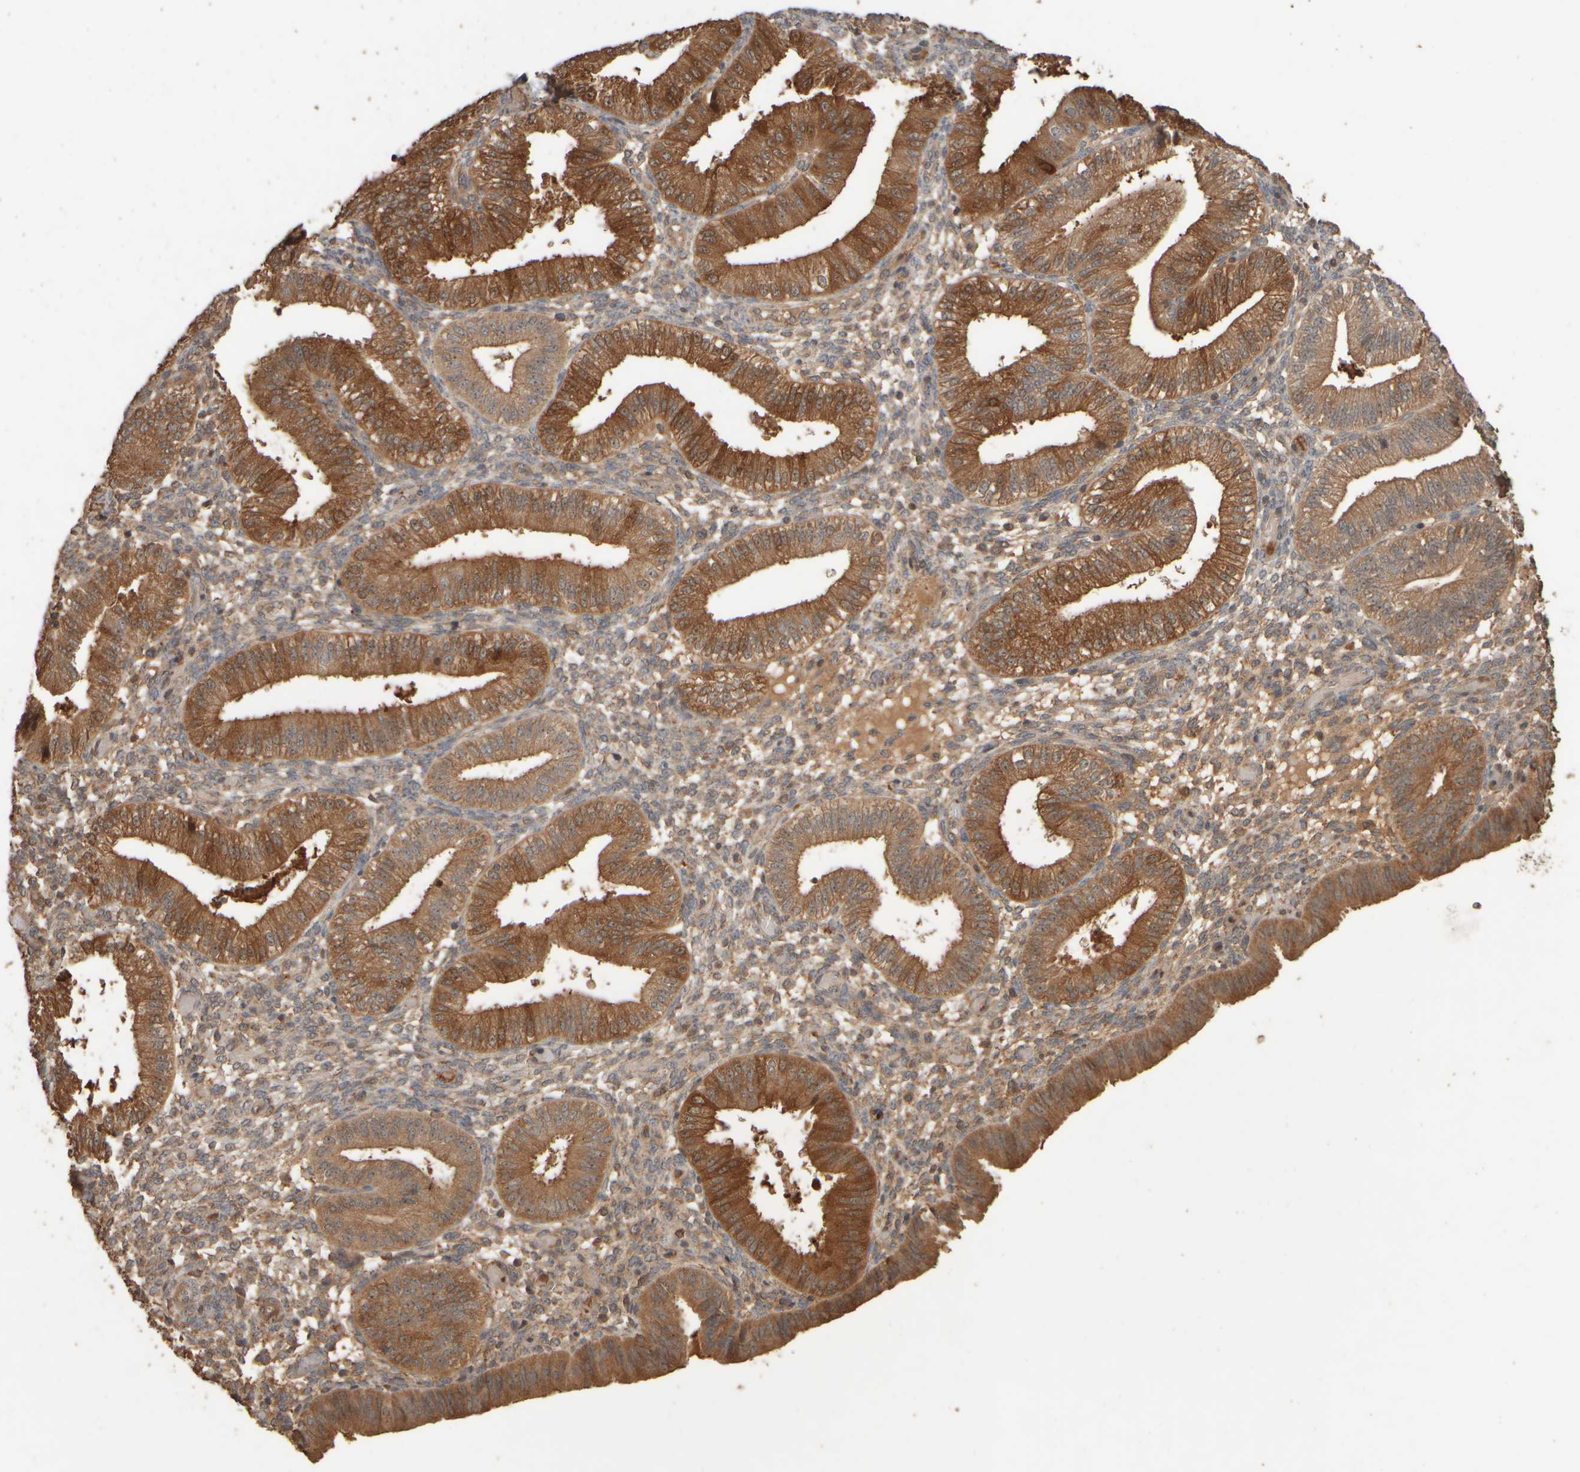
{"staining": {"intensity": "moderate", "quantity": ">75%", "location": "cytoplasmic/membranous,nuclear"}, "tissue": "endometrium", "cell_type": "Cells in endometrial stroma", "image_type": "normal", "snomed": [{"axis": "morphology", "description": "Normal tissue, NOS"}, {"axis": "topography", "description": "Endometrium"}], "caption": "Immunohistochemistry (IHC) (DAB) staining of normal endometrium reveals moderate cytoplasmic/membranous,nuclear protein expression in about >75% of cells in endometrial stroma. Nuclei are stained in blue.", "gene": "SPHK1", "patient": {"sex": "female", "age": 39}}